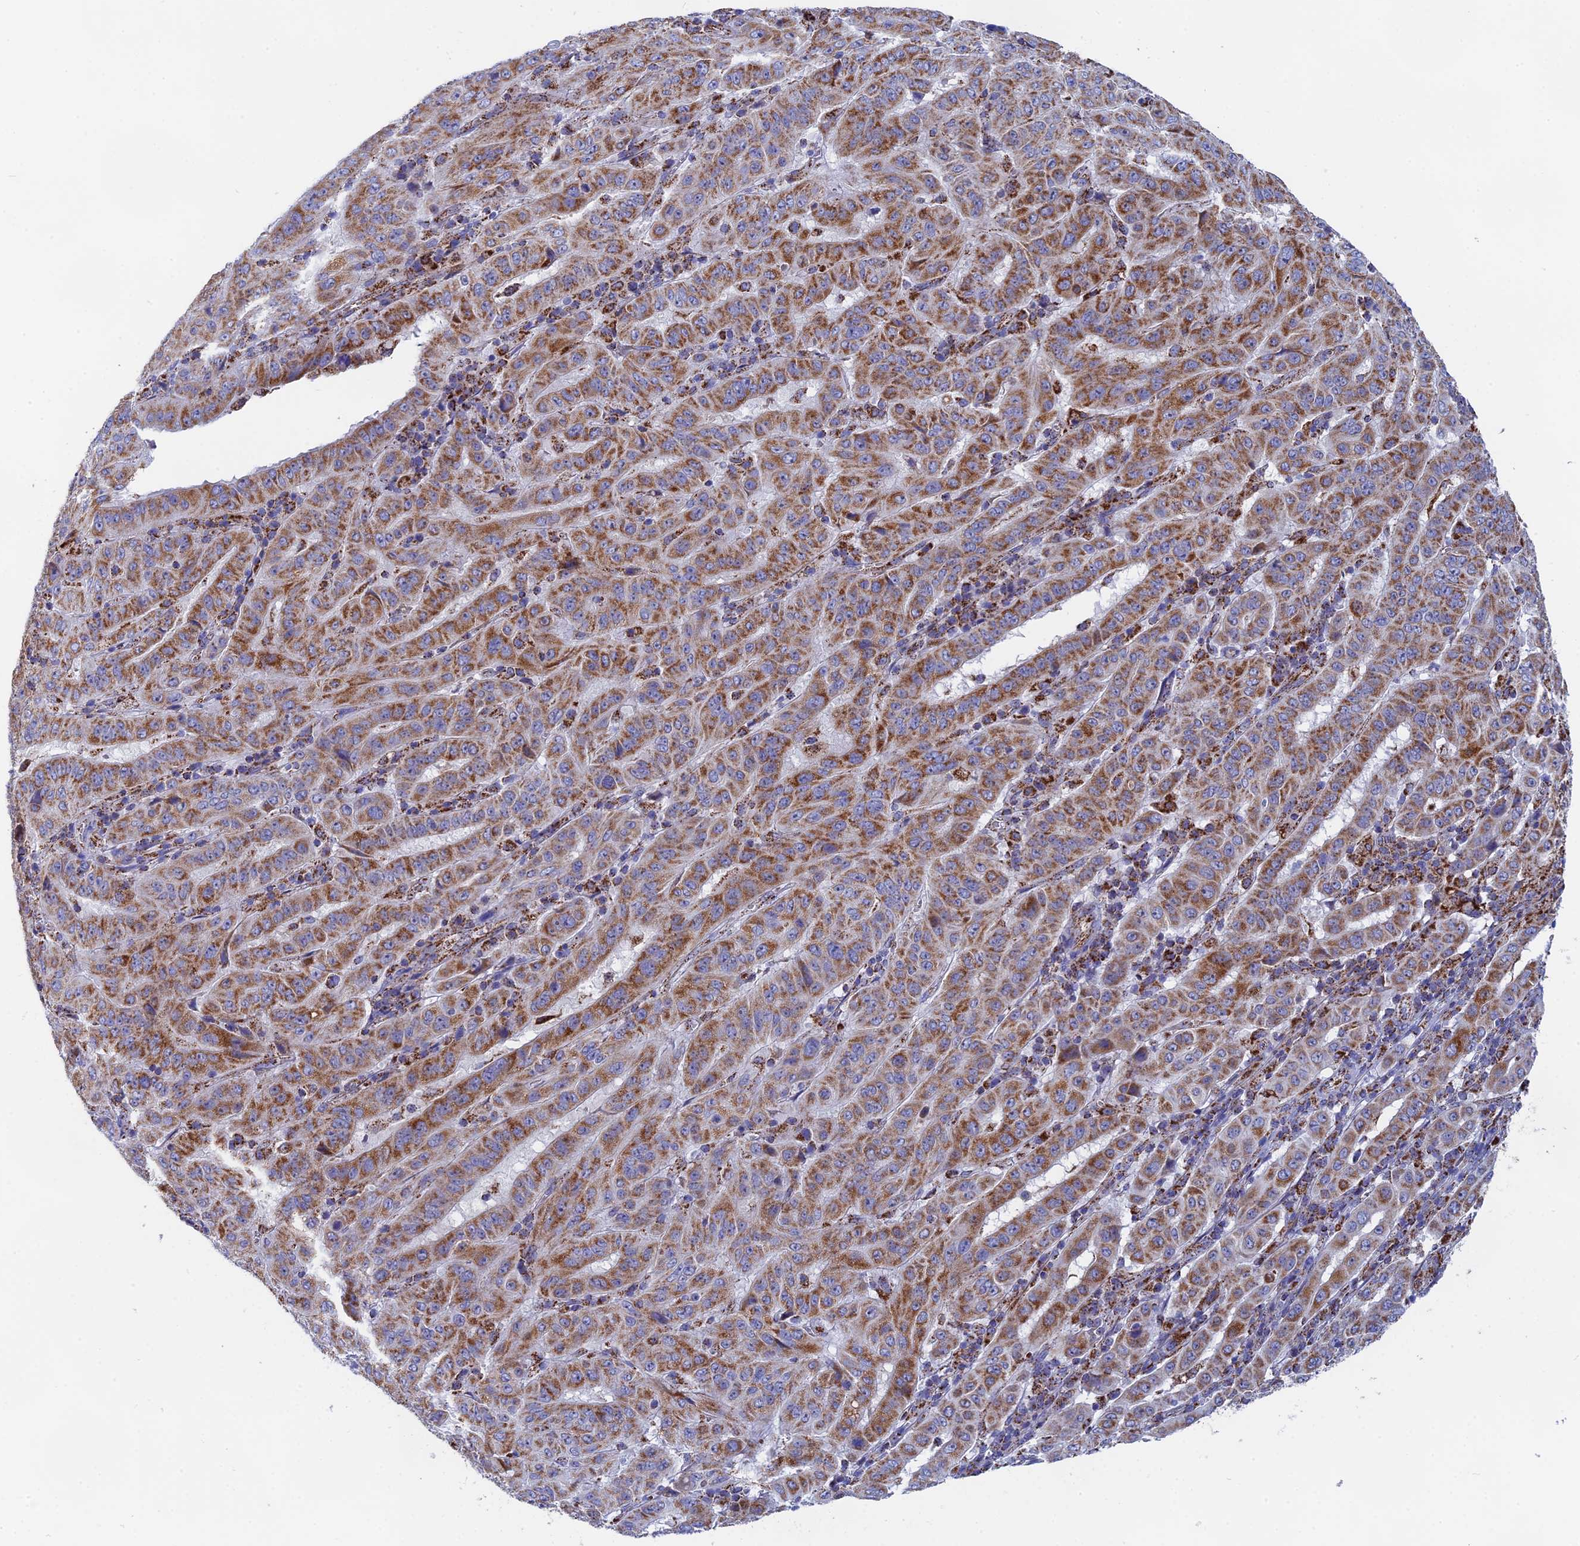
{"staining": {"intensity": "moderate", "quantity": ">75%", "location": "cytoplasmic/membranous"}, "tissue": "pancreatic cancer", "cell_type": "Tumor cells", "image_type": "cancer", "snomed": [{"axis": "morphology", "description": "Adenocarcinoma, NOS"}, {"axis": "topography", "description": "Pancreas"}], "caption": "Brown immunohistochemical staining in pancreatic cancer (adenocarcinoma) demonstrates moderate cytoplasmic/membranous positivity in approximately >75% of tumor cells.", "gene": "NDUFA5", "patient": {"sex": "male", "age": 63}}